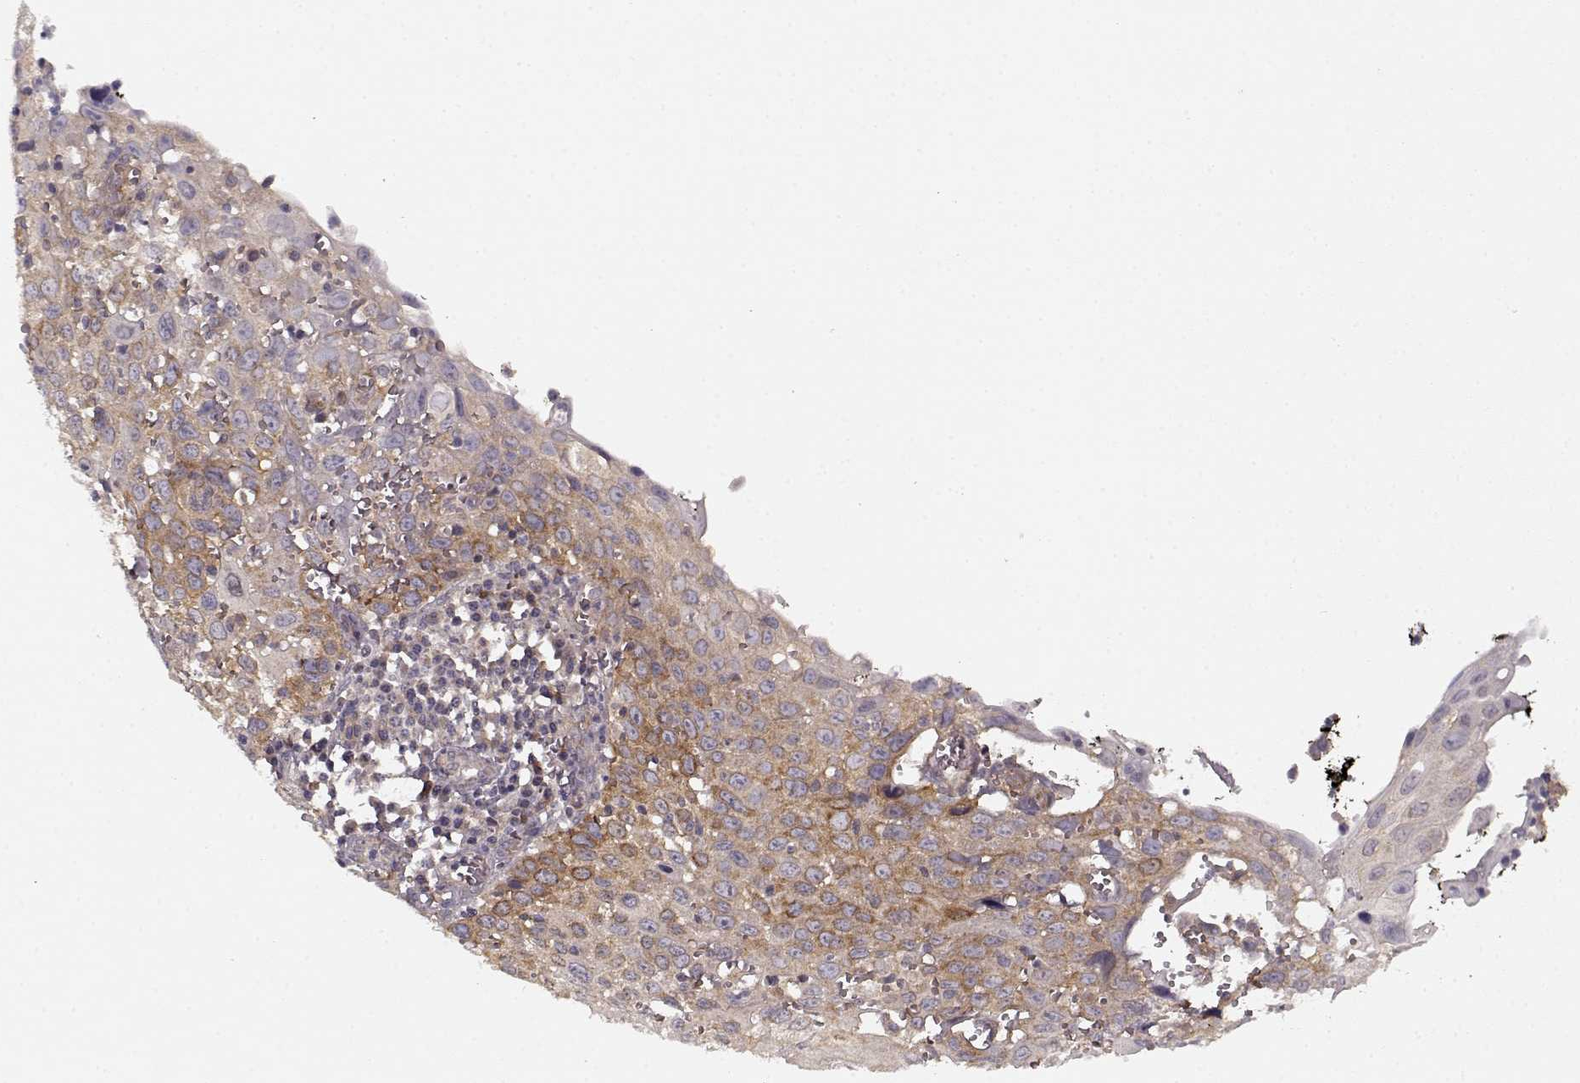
{"staining": {"intensity": "moderate", "quantity": "25%-75%", "location": "cytoplasmic/membranous"}, "tissue": "cervical cancer", "cell_type": "Tumor cells", "image_type": "cancer", "snomed": [{"axis": "morphology", "description": "Squamous cell carcinoma, NOS"}, {"axis": "topography", "description": "Cervix"}], "caption": "Immunohistochemical staining of human squamous cell carcinoma (cervical) exhibits moderate cytoplasmic/membranous protein staining in about 25%-75% of tumor cells.", "gene": "SLAIN2", "patient": {"sex": "female", "age": 38}}